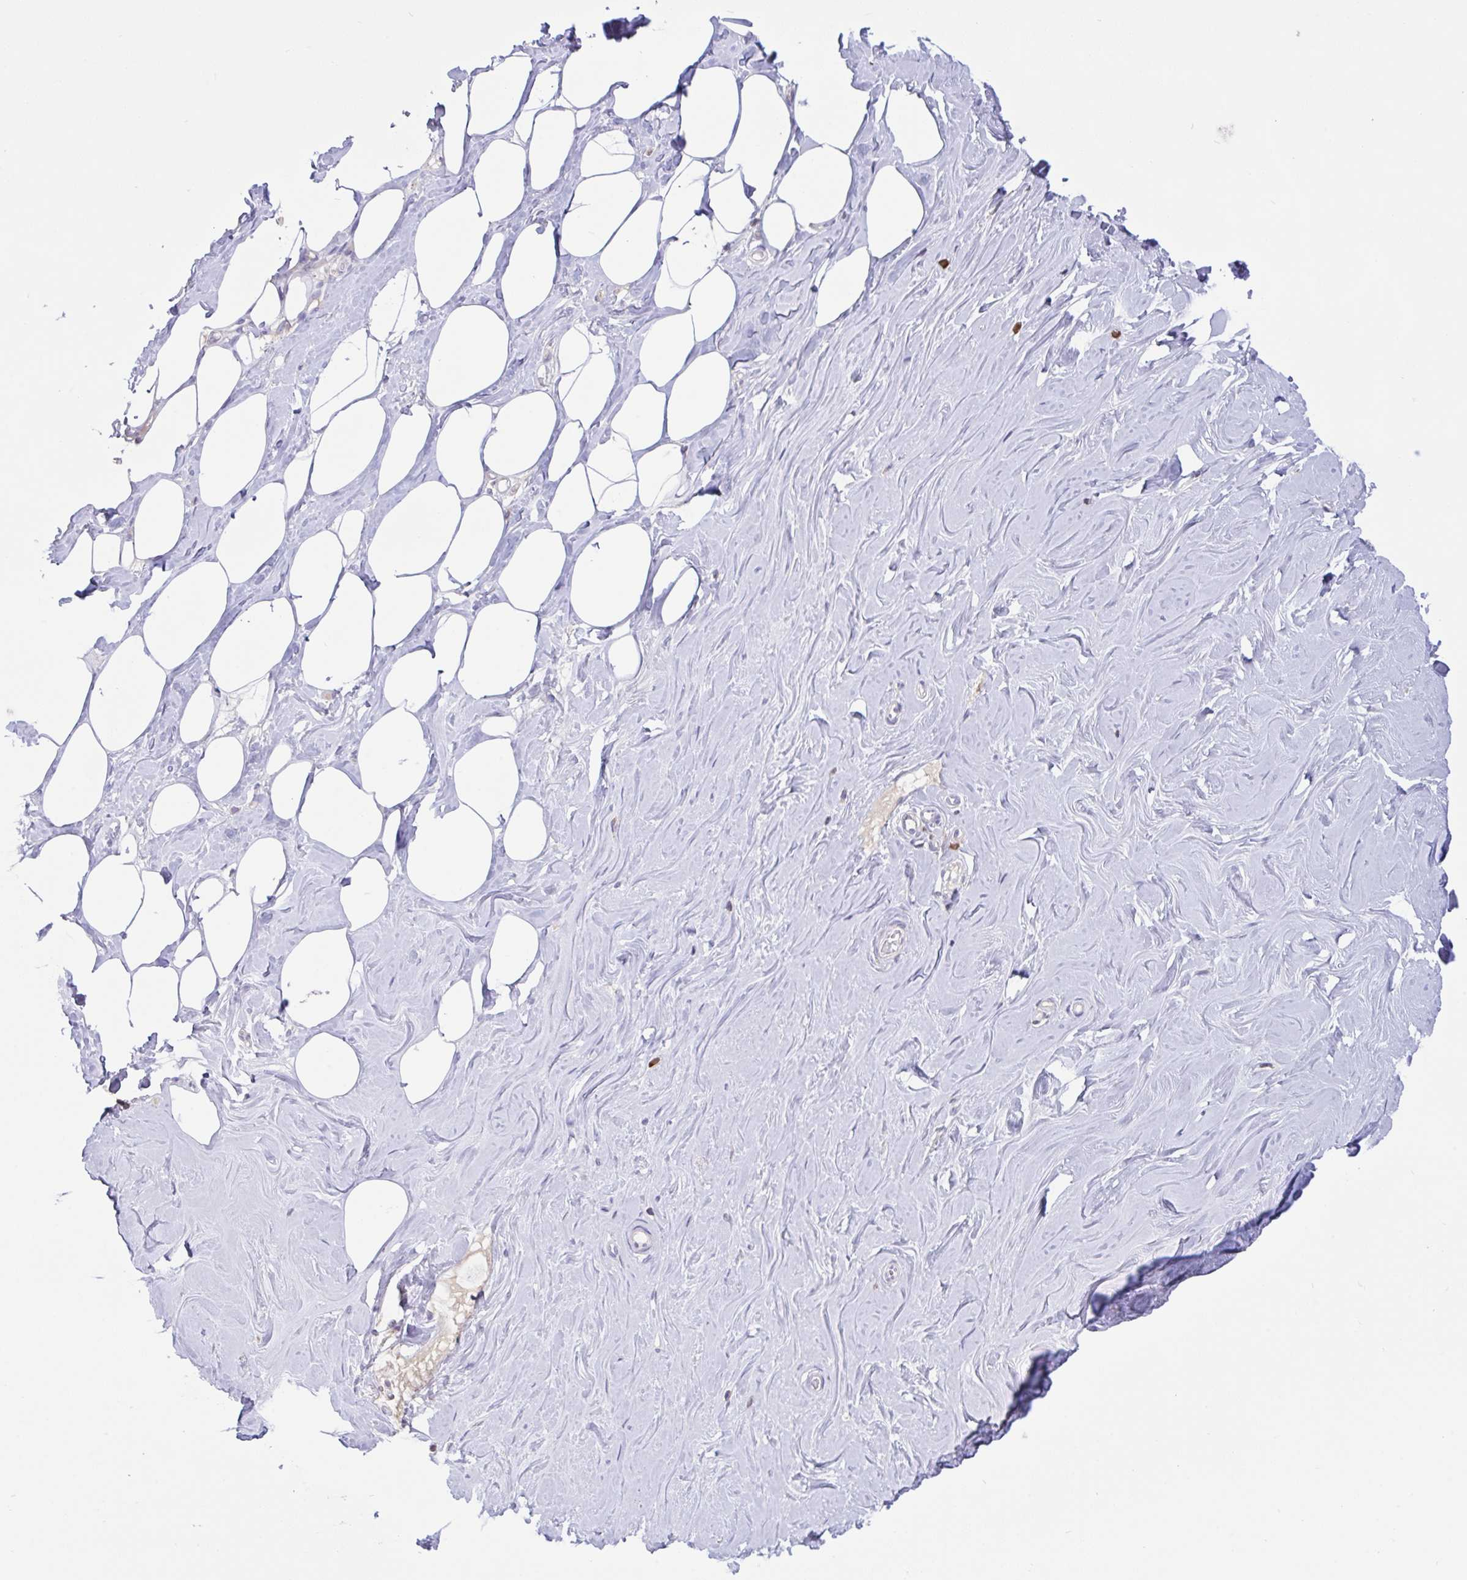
{"staining": {"intensity": "negative", "quantity": "none", "location": "none"}, "tissue": "breast", "cell_type": "Adipocytes", "image_type": "normal", "snomed": [{"axis": "morphology", "description": "Normal tissue, NOS"}, {"axis": "topography", "description": "Breast"}], "caption": "Adipocytes show no significant protein positivity in normal breast. (Stains: DAB (3,3'-diaminobenzidine) IHC with hematoxylin counter stain, Microscopy: brightfield microscopy at high magnification).", "gene": "TMEM41A", "patient": {"sex": "female", "age": 27}}